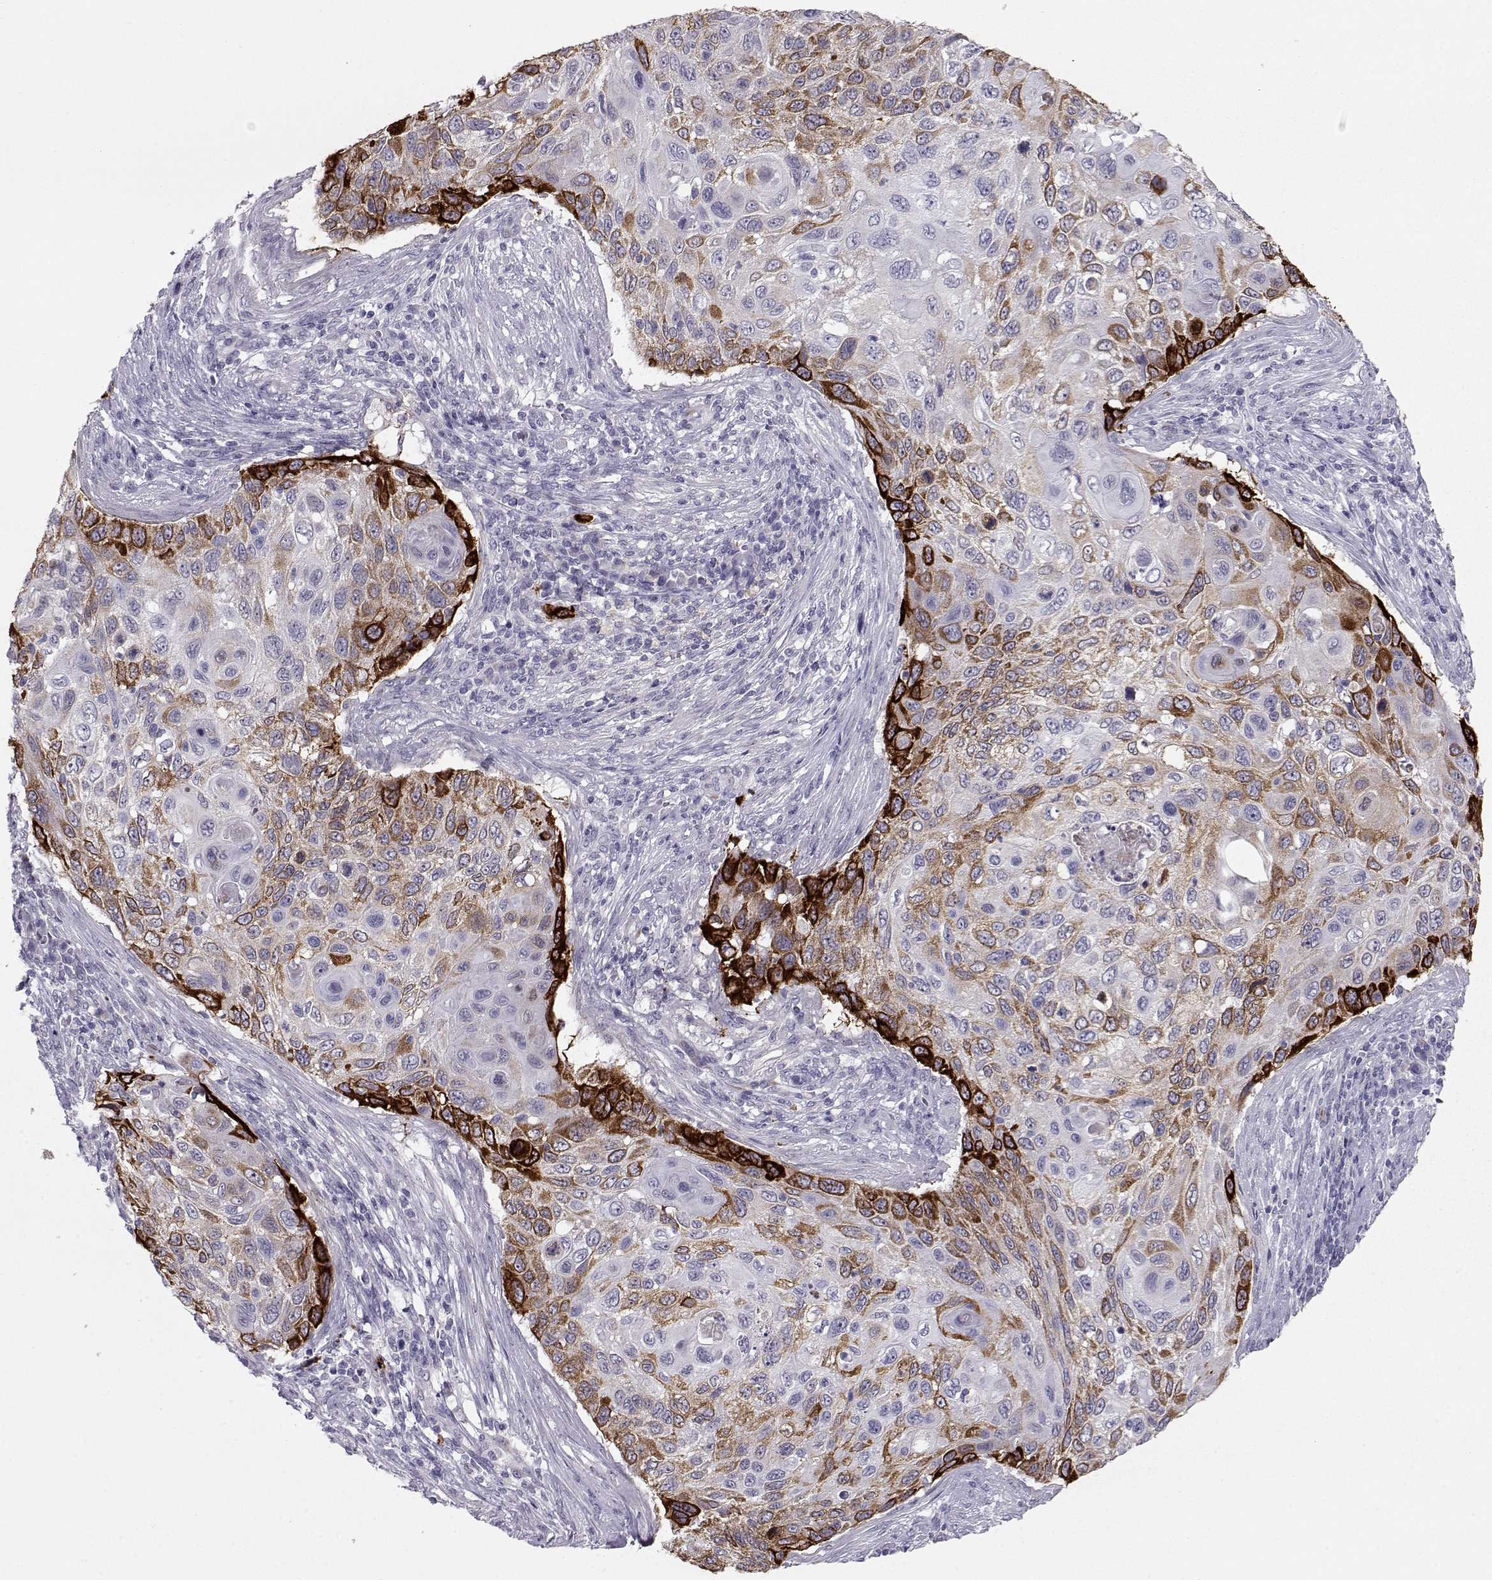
{"staining": {"intensity": "strong", "quantity": "25%-75%", "location": "cytoplasmic/membranous"}, "tissue": "cervical cancer", "cell_type": "Tumor cells", "image_type": "cancer", "snomed": [{"axis": "morphology", "description": "Squamous cell carcinoma, NOS"}, {"axis": "topography", "description": "Cervix"}], "caption": "A micrograph showing strong cytoplasmic/membranous positivity in about 25%-75% of tumor cells in cervical squamous cell carcinoma, as visualized by brown immunohistochemical staining.", "gene": "LAMB3", "patient": {"sex": "female", "age": 70}}